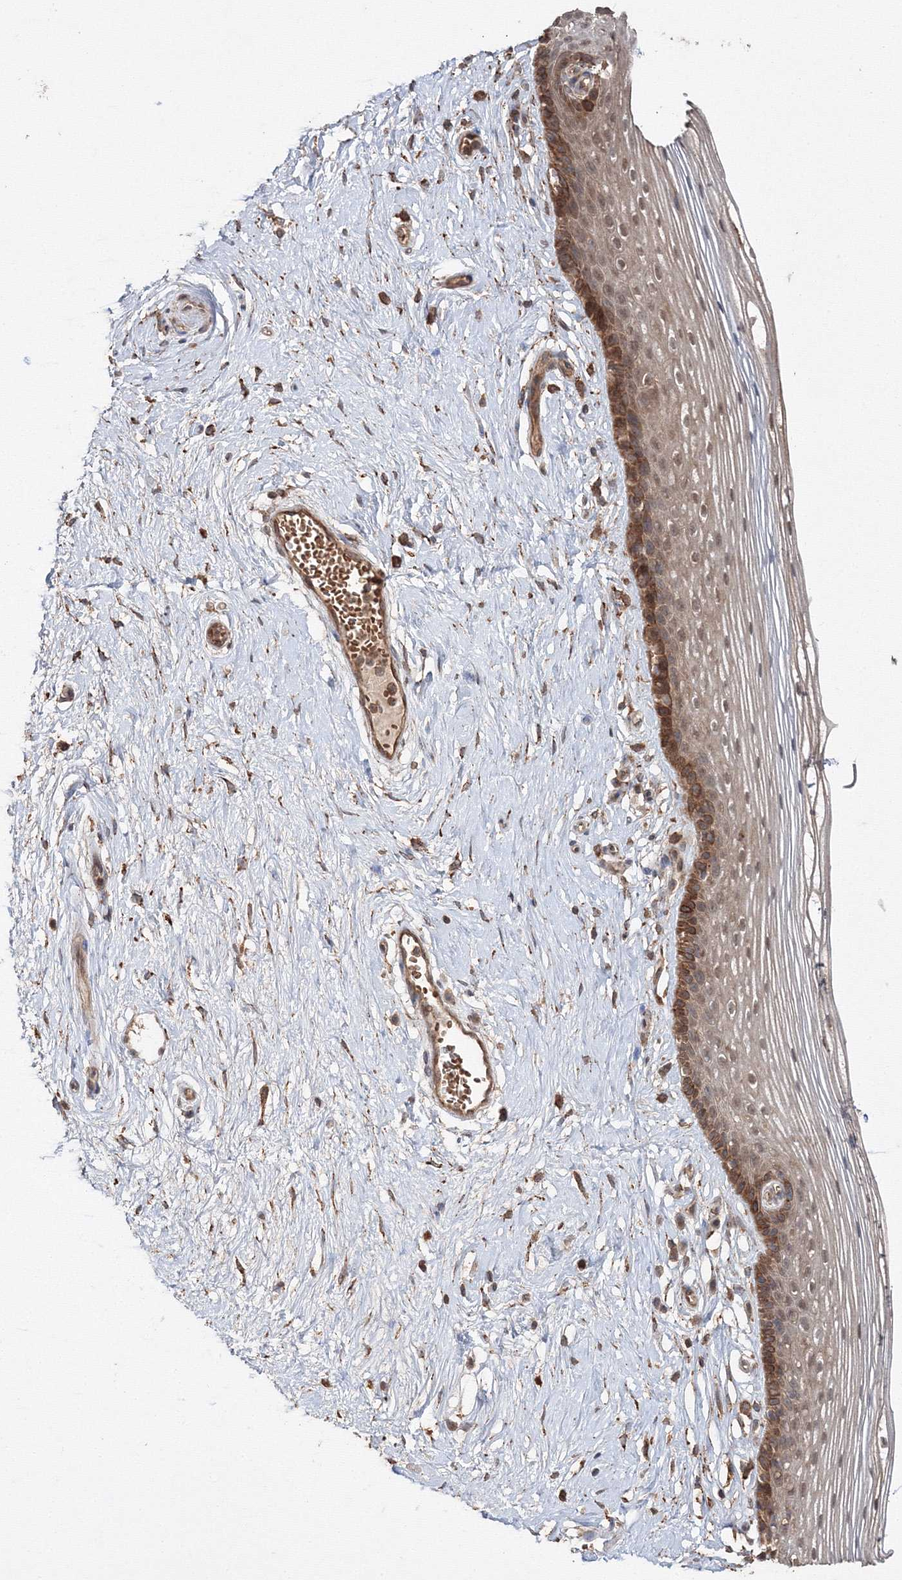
{"staining": {"intensity": "moderate", "quantity": "25%-75%", "location": "cytoplasmic/membranous"}, "tissue": "vagina", "cell_type": "Squamous epithelial cells", "image_type": "normal", "snomed": [{"axis": "morphology", "description": "Normal tissue, NOS"}, {"axis": "topography", "description": "Vagina"}], "caption": "This photomicrograph exhibits benign vagina stained with immunohistochemistry to label a protein in brown. The cytoplasmic/membranous of squamous epithelial cells show moderate positivity for the protein. Nuclei are counter-stained blue.", "gene": "DDO", "patient": {"sex": "female", "age": 46}}